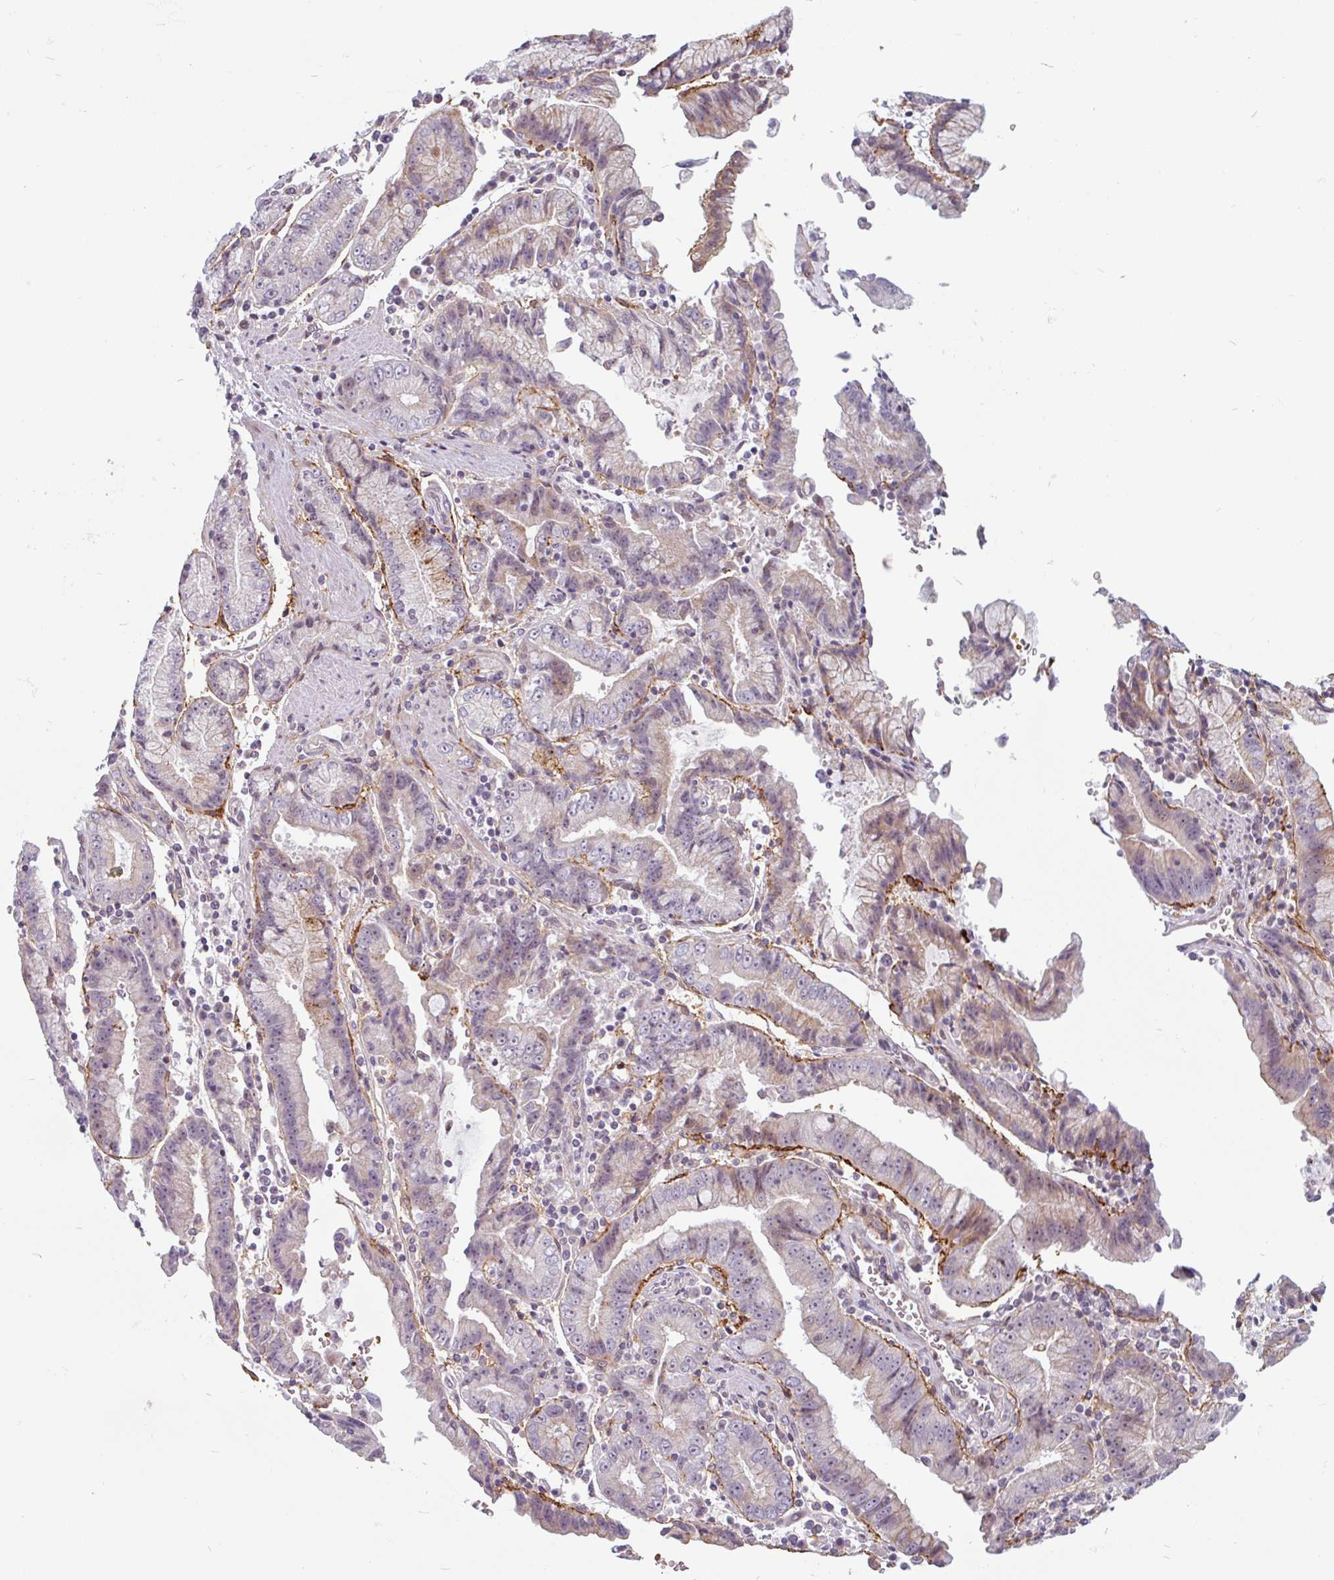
{"staining": {"intensity": "weak", "quantity": "<25%", "location": "cytoplasmic/membranous"}, "tissue": "stomach cancer", "cell_type": "Tumor cells", "image_type": "cancer", "snomed": [{"axis": "morphology", "description": "Adenocarcinoma, NOS"}, {"axis": "topography", "description": "Stomach"}], "caption": "Stomach cancer (adenocarcinoma) was stained to show a protein in brown. There is no significant staining in tumor cells. (DAB (3,3'-diaminobenzidine) immunohistochemistry, high magnification).", "gene": "TMEM119", "patient": {"sex": "male", "age": 62}}